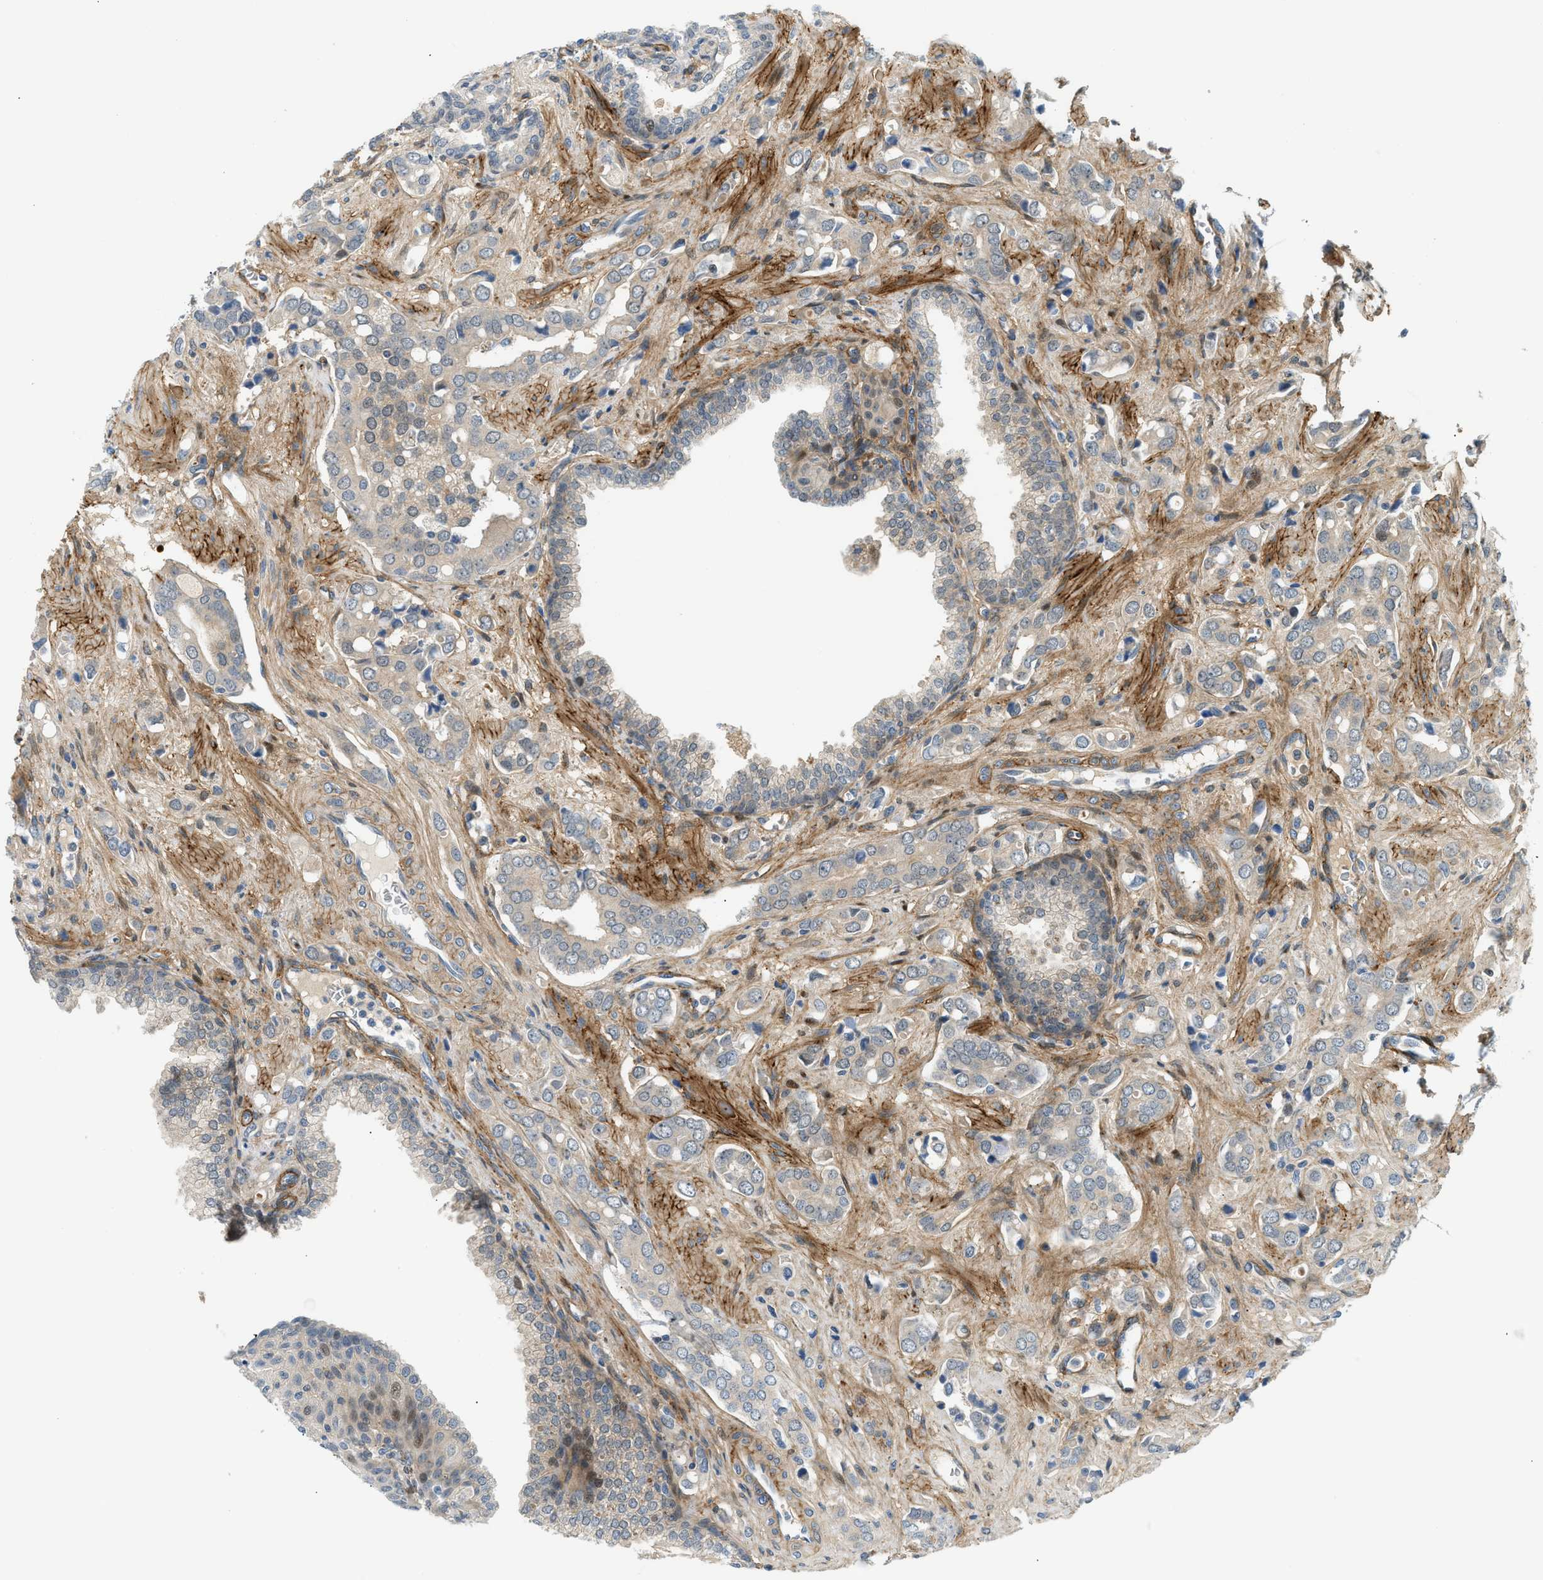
{"staining": {"intensity": "weak", "quantity": "<25%", "location": "cytoplasmic/membranous"}, "tissue": "prostate cancer", "cell_type": "Tumor cells", "image_type": "cancer", "snomed": [{"axis": "morphology", "description": "Adenocarcinoma, High grade"}, {"axis": "topography", "description": "Prostate"}], "caption": "A high-resolution histopathology image shows immunohistochemistry (IHC) staining of prostate cancer (high-grade adenocarcinoma), which reveals no significant staining in tumor cells. (Stains: DAB (3,3'-diaminobenzidine) IHC with hematoxylin counter stain, Microscopy: brightfield microscopy at high magnification).", "gene": "EDNRA", "patient": {"sex": "male", "age": 52}}